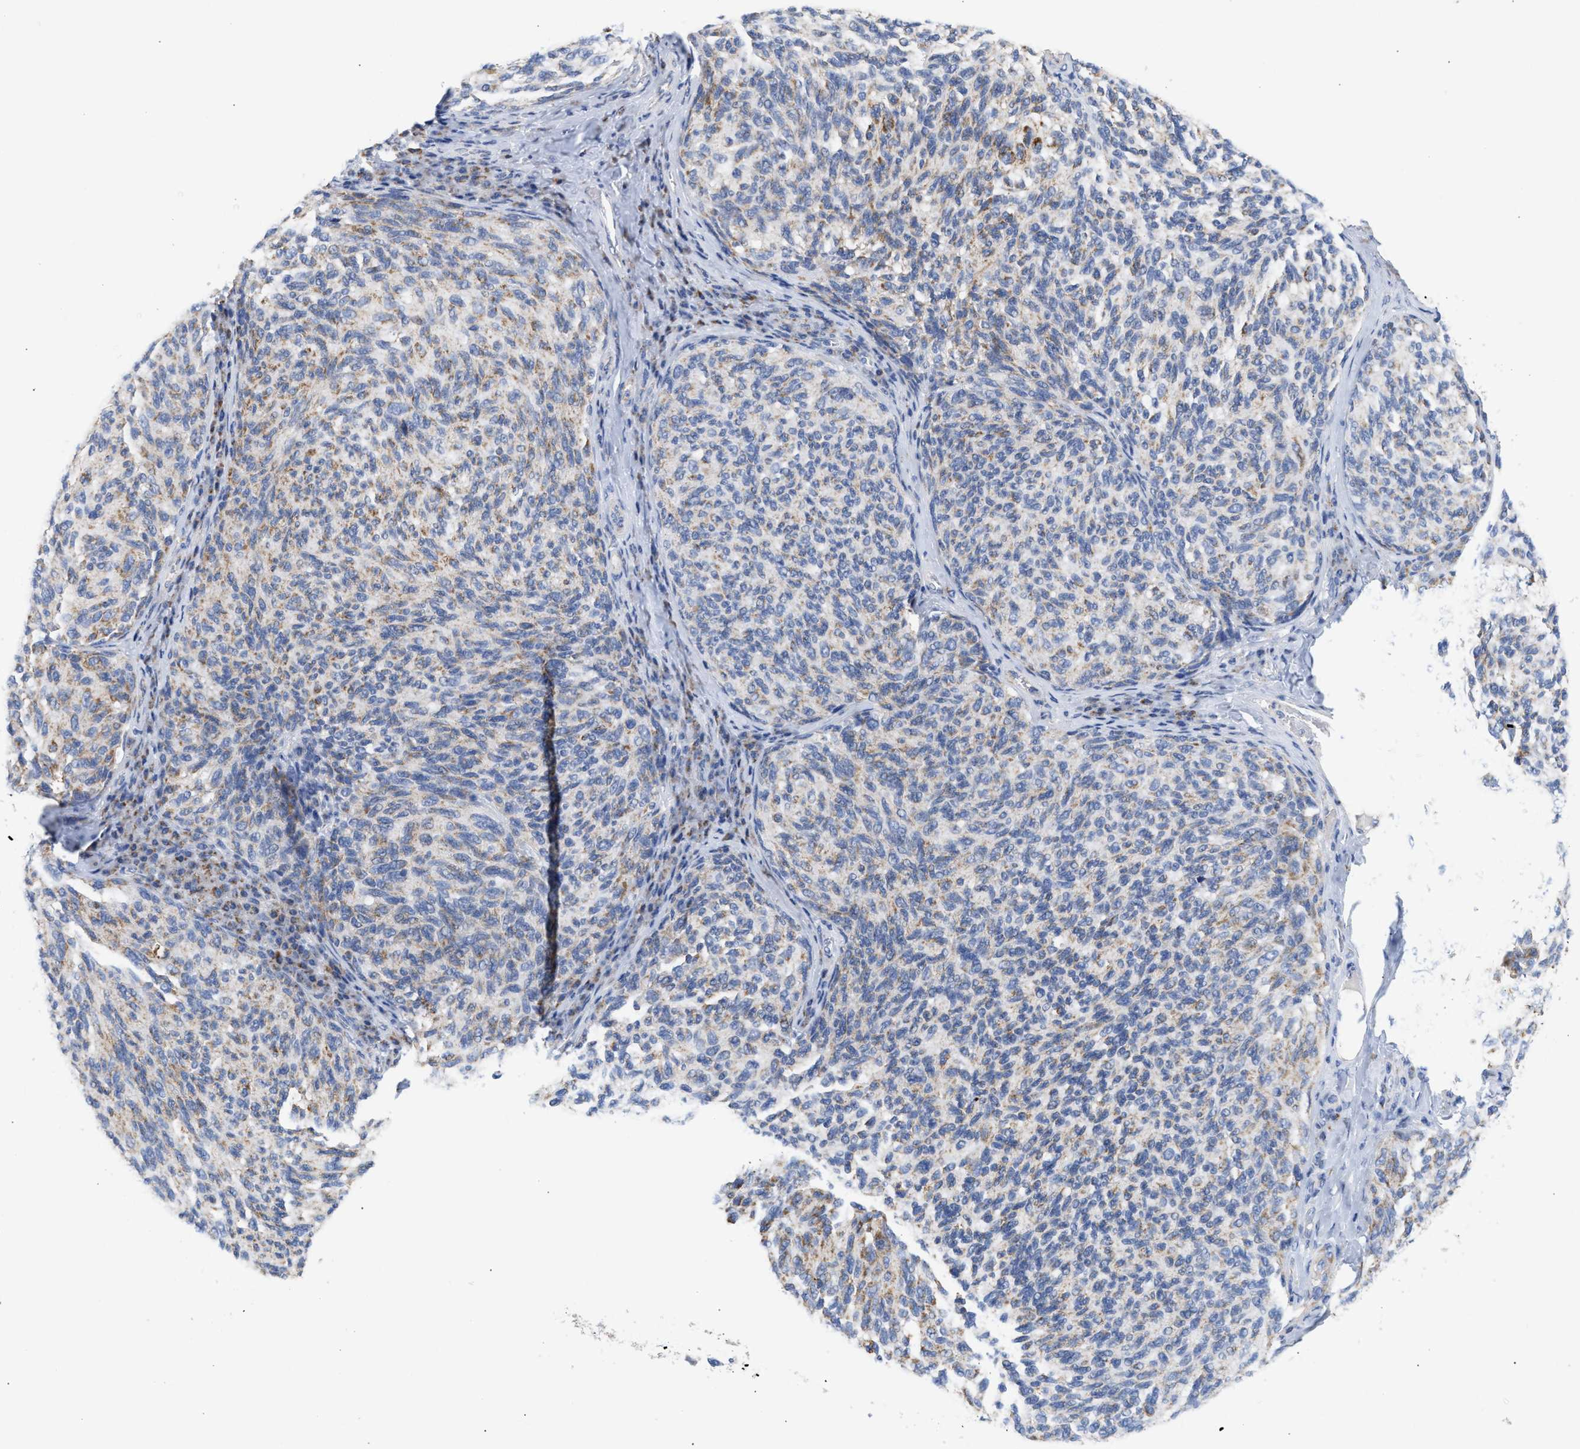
{"staining": {"intensity": "weak", "quantity": "25%-75%", "location": "cytoplasmic/membranous"}, "tissue": "melanoma", "cell_type": "Tumor cells", "image_type": "cancer", "snomed": [{"axis": "morphology", "description": "Malignant melanoma, NOS"}, {"axis": "topography", "description": "Skin"}], "caption": "Immunohistochemical staining of human malignant melanoma shows low levels of weak cytoplasmic/membranous positivity in about 25%-75% of tumor cells. Using DAB (brown) and hematoxylin (blue) stains, captured at high magnification using brightfield microscopy.", "gene": "ACOT13", "patient": {"sex": "female", "age": 73}}